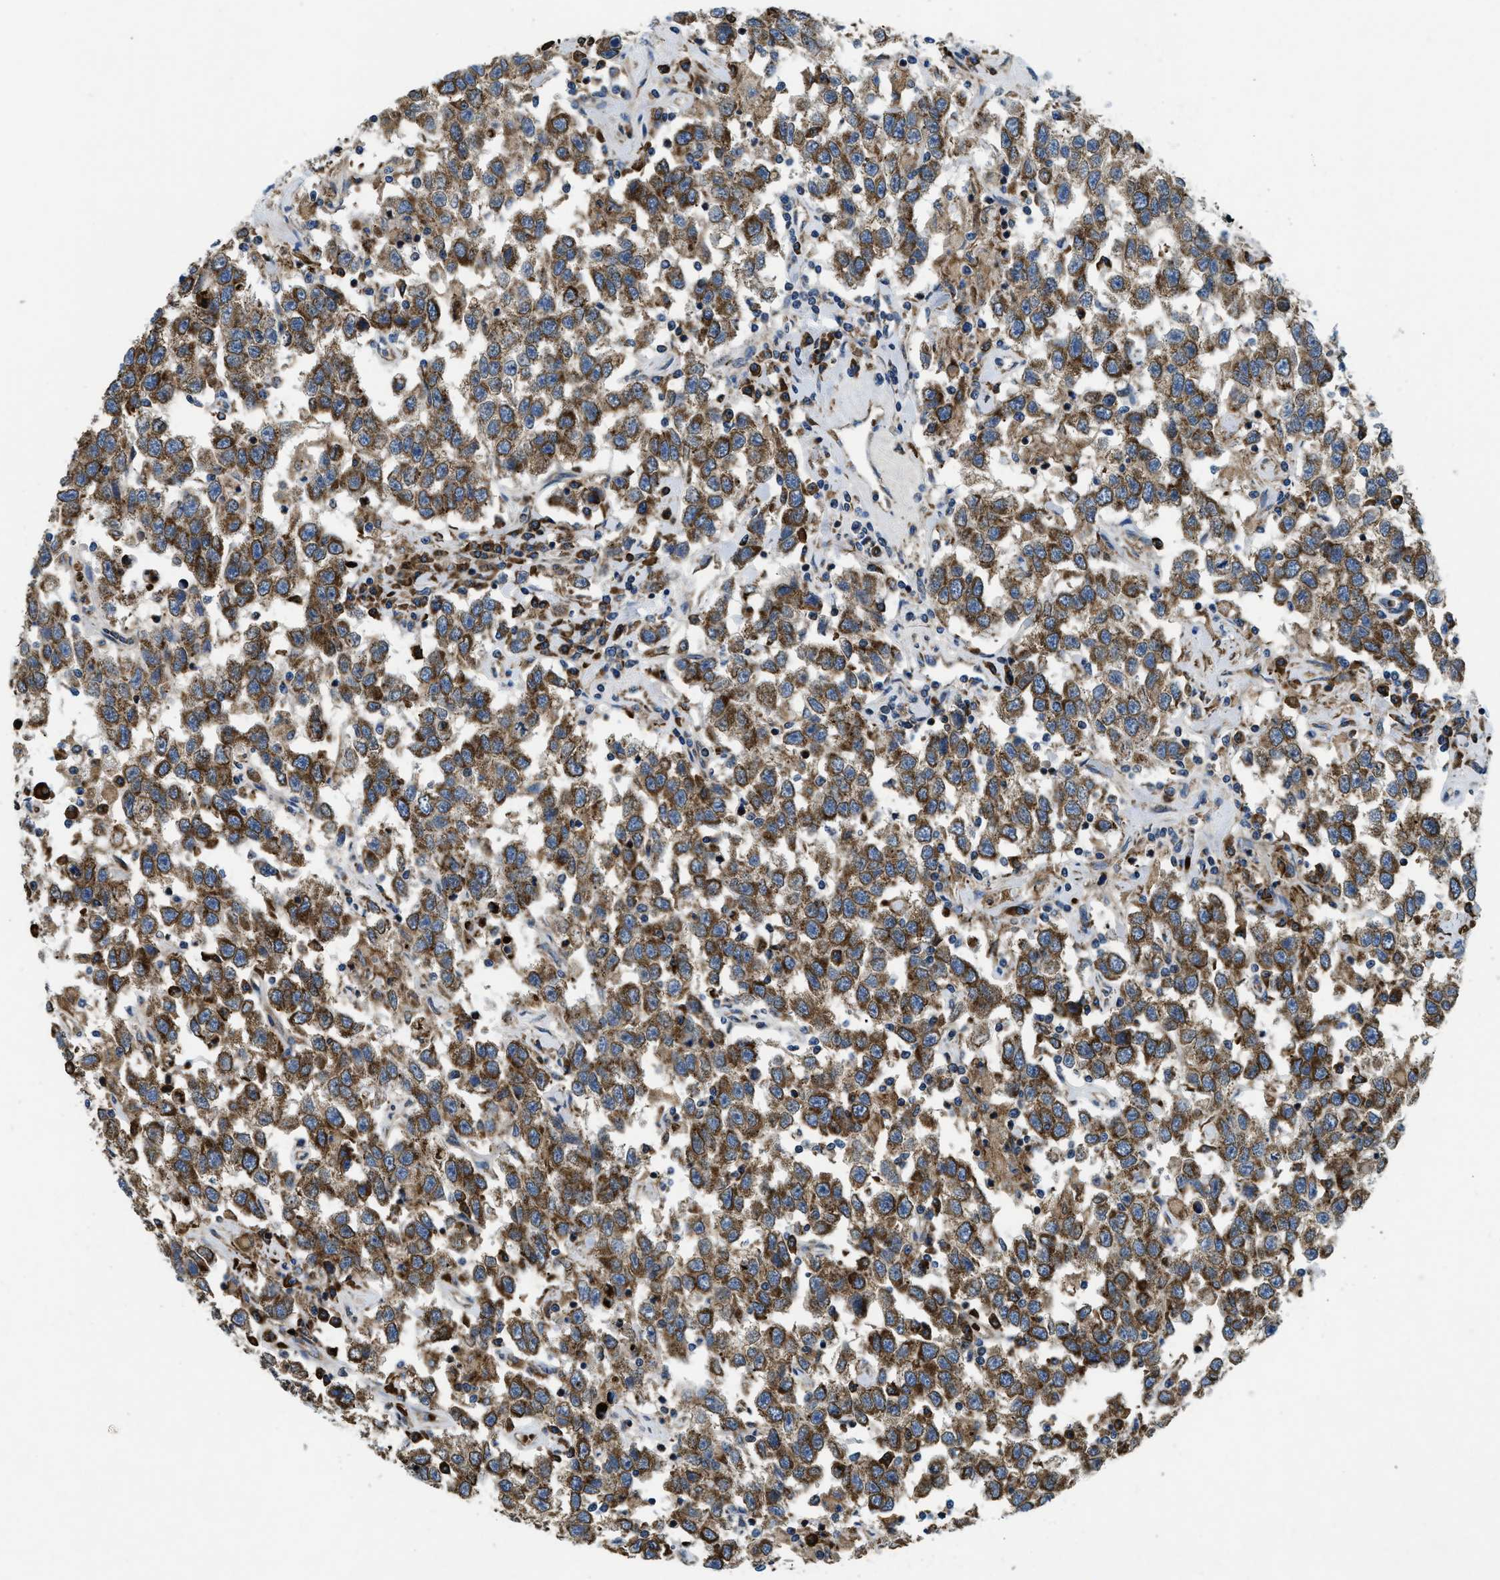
{"staining": {"intensity": "moderate", "quantity": ">75%", "location": "cytoplasmic/membranous"}, "tissue": "testis cancer", "cell_type": "Tumor cells", "image_type": "cancer", "snomed": [{"axis": "morphology", "description": "Seminoma, NOS"}, {"axis": "topography", "description": "Testis"}], "caption": "This micrograph reveals testis cancer (seminoma) stained with IHC to label a protein in brown. The cytoplasmic/membranous of tumor cells show moderate positivity for the protein. Nuclei are counter-stained blue.", "gene": "CSPG4", "patient": {"sex": "male", "age": 41}}